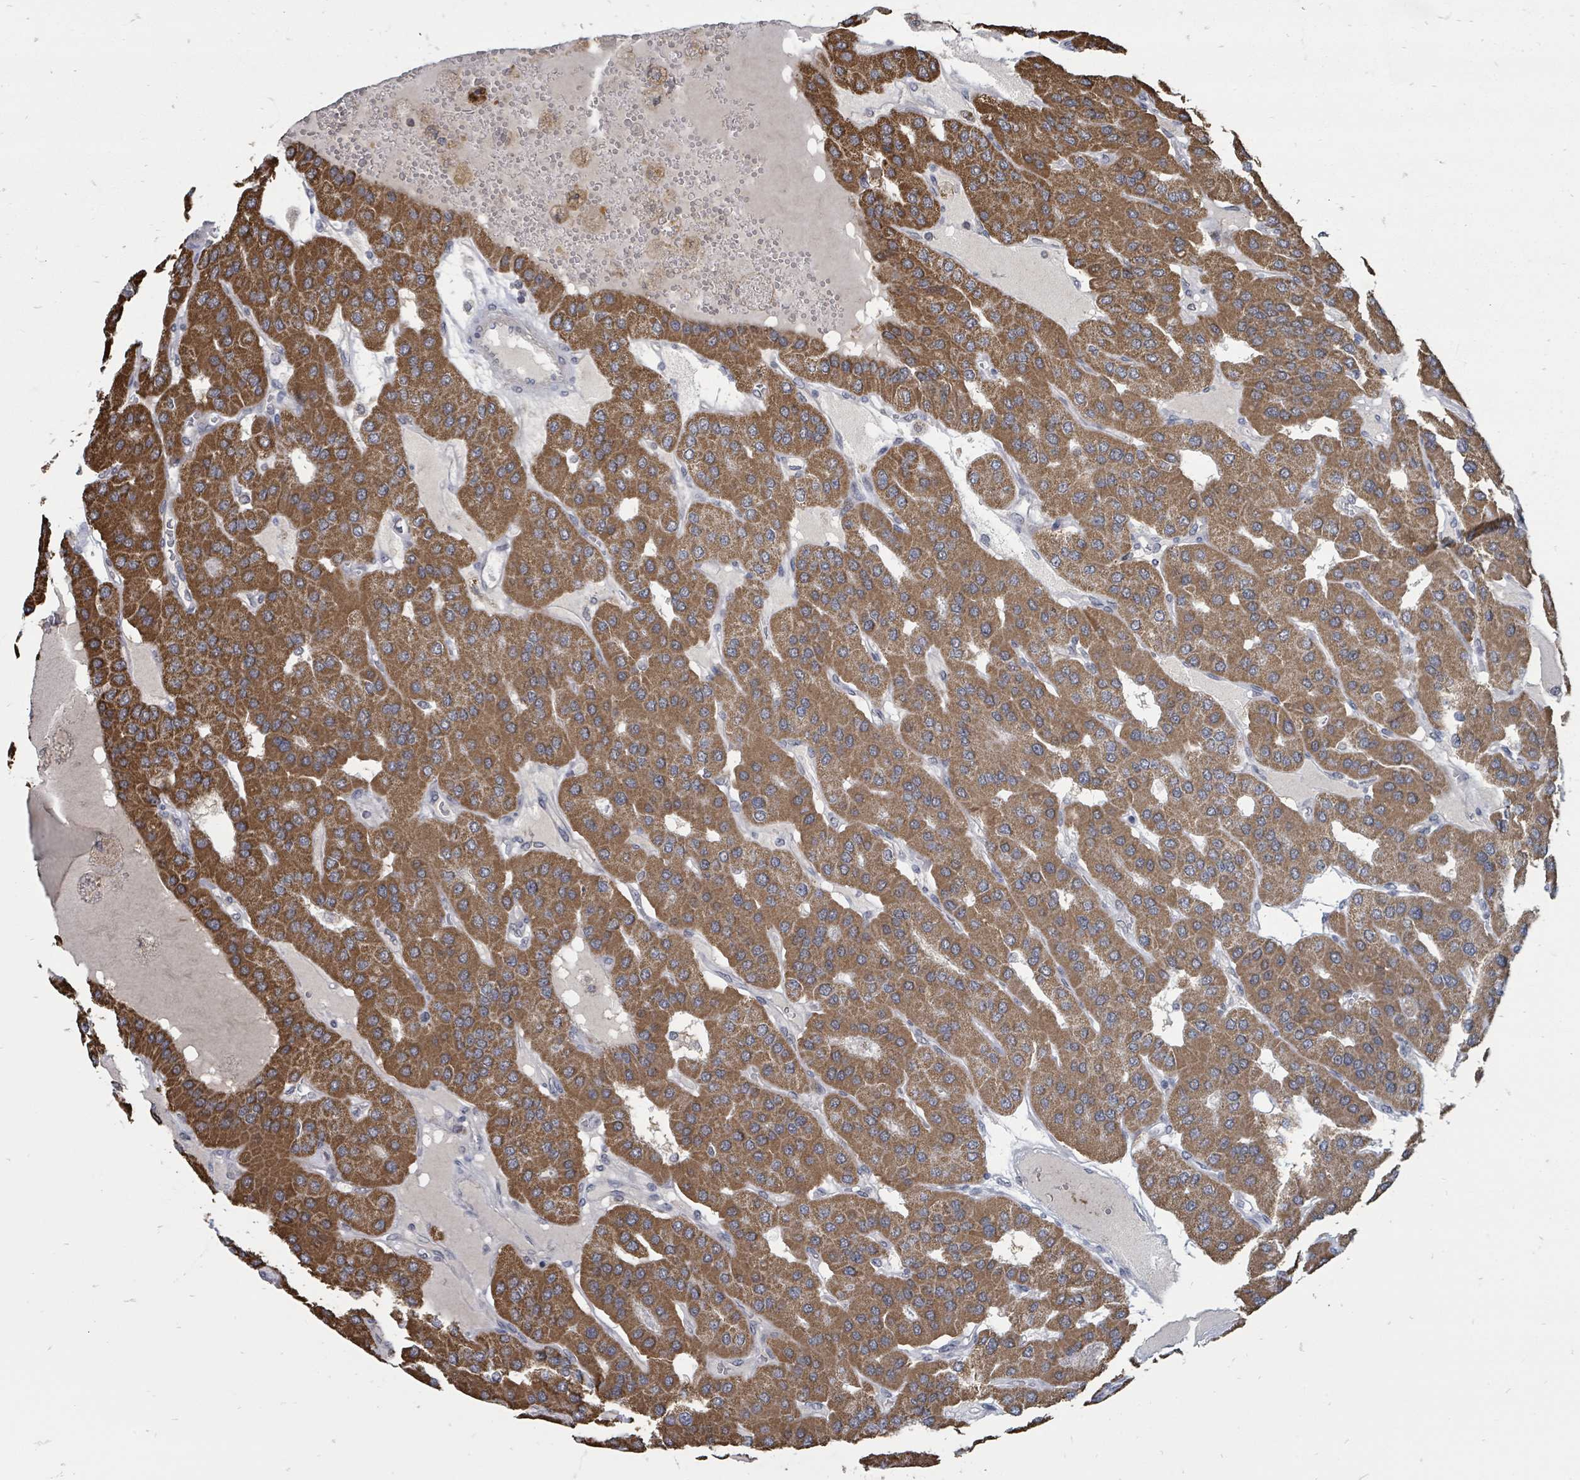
{"staining": {"intensity": "strong", "quantity": ">75%", "location": "cytoplasmic/membranous"}, "tissue": "parathyroid gland", "cell_type": "Glandular cells", "image_type": "normal", "snomed": [{"axis": "morphology", "description": "Normal tissue, NOS"}, {"axis": "morphology", "description": "Adenoma, NOS"}, {"axis": "topography", "description": "Parathyroid gland"}], "caption": "A high-resolution photomicrograph shows IHC staining of benign parathyroid gland, which demonstrates strong cytoplasmic/membranous staining in approximately >75% of glandular cells.", "gene": "MAGOHB", "patient": {"sex": "female", "age": 86}}